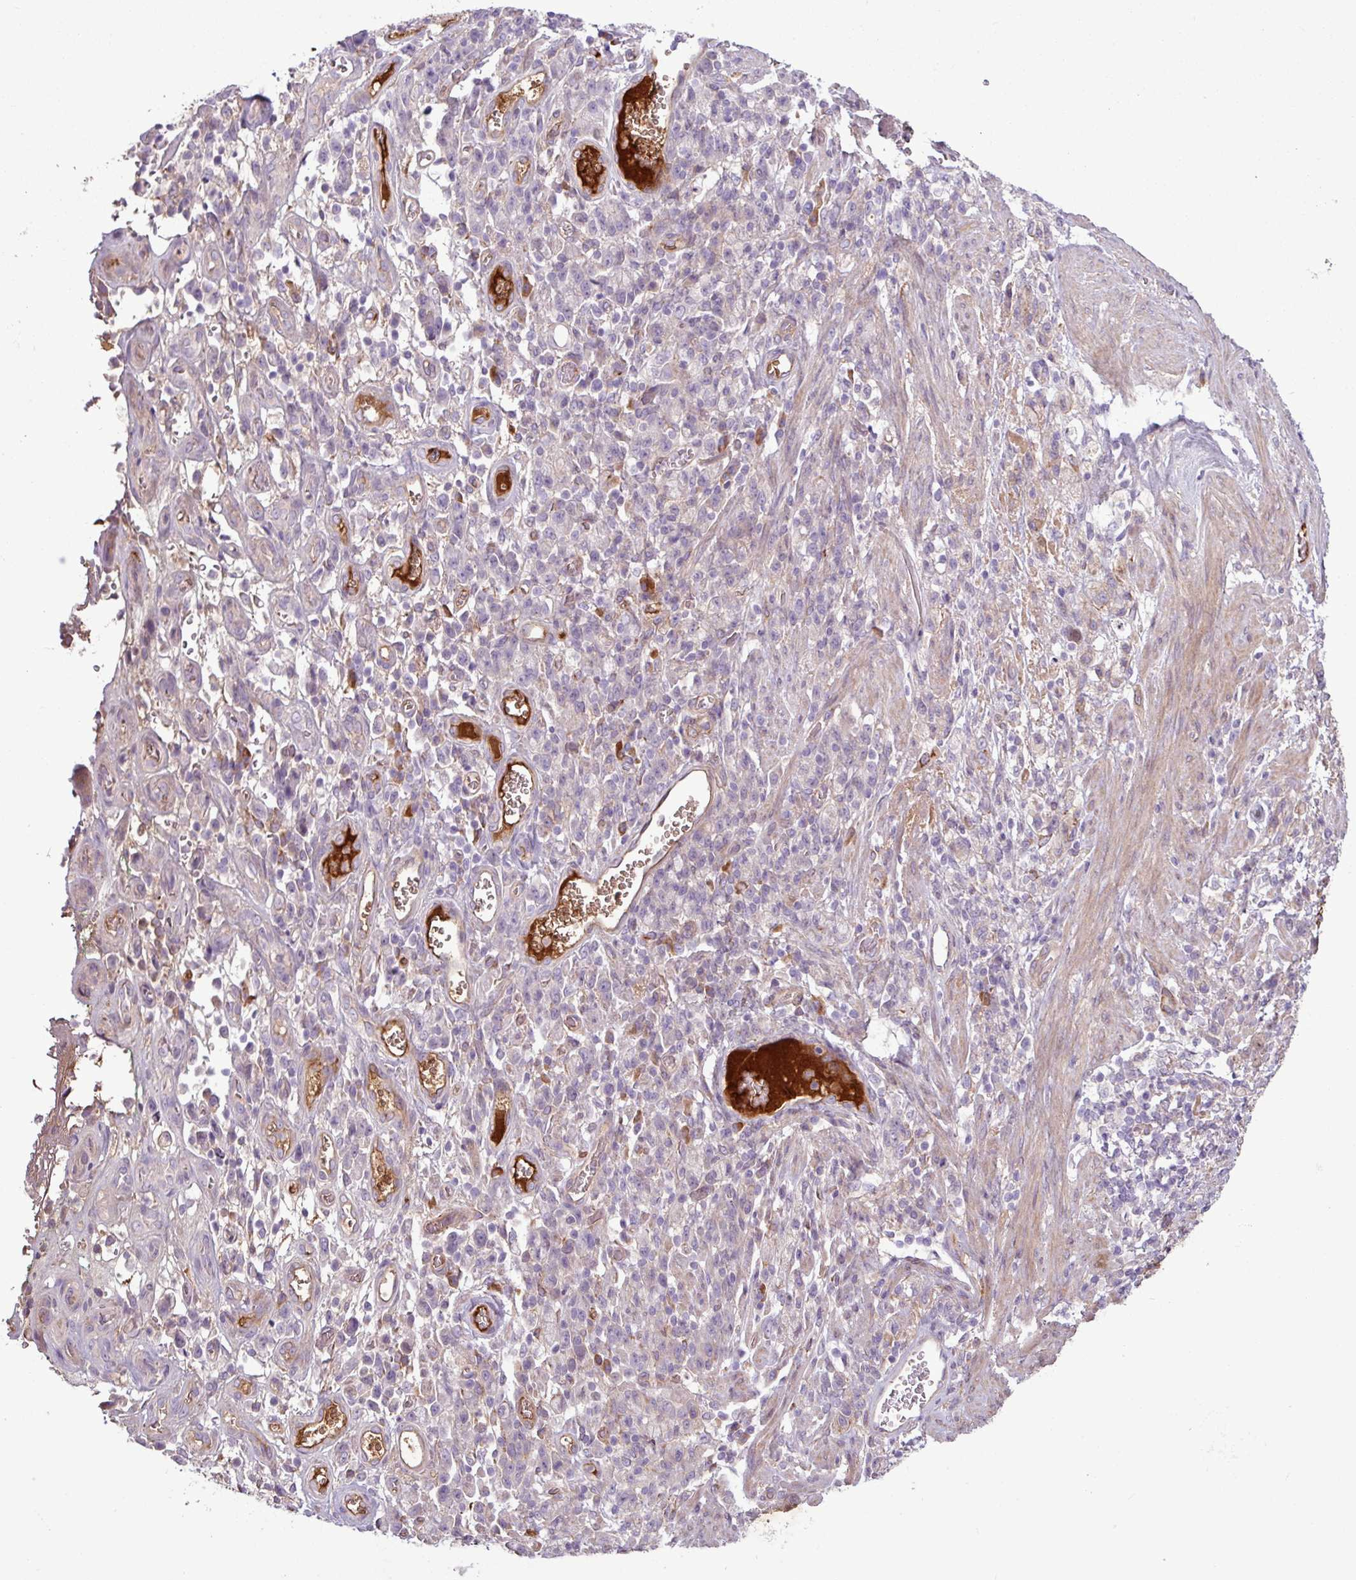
{"staining": {"intensity": "negative", "quantity": "none", "location": "none"}, "tissue": "stomach cancer", "cell_type": "Tumor cells", "image_type": "cancer", "snomed": [{"axis": "morphology", "description": "Adenocarcinoma, NOS"}, {"axis": "topography", "description": "Stomach"}], "caption": "IHC micrograph of neoplastic tissue: stomach cancer (adenocarcinoma) stained with DAB (3,3'-diaminobenzidine) demonstrates no significant protein expression in tumor cells.", "gene": "C4B", "patient": {"sex": "male", "age": 77}}